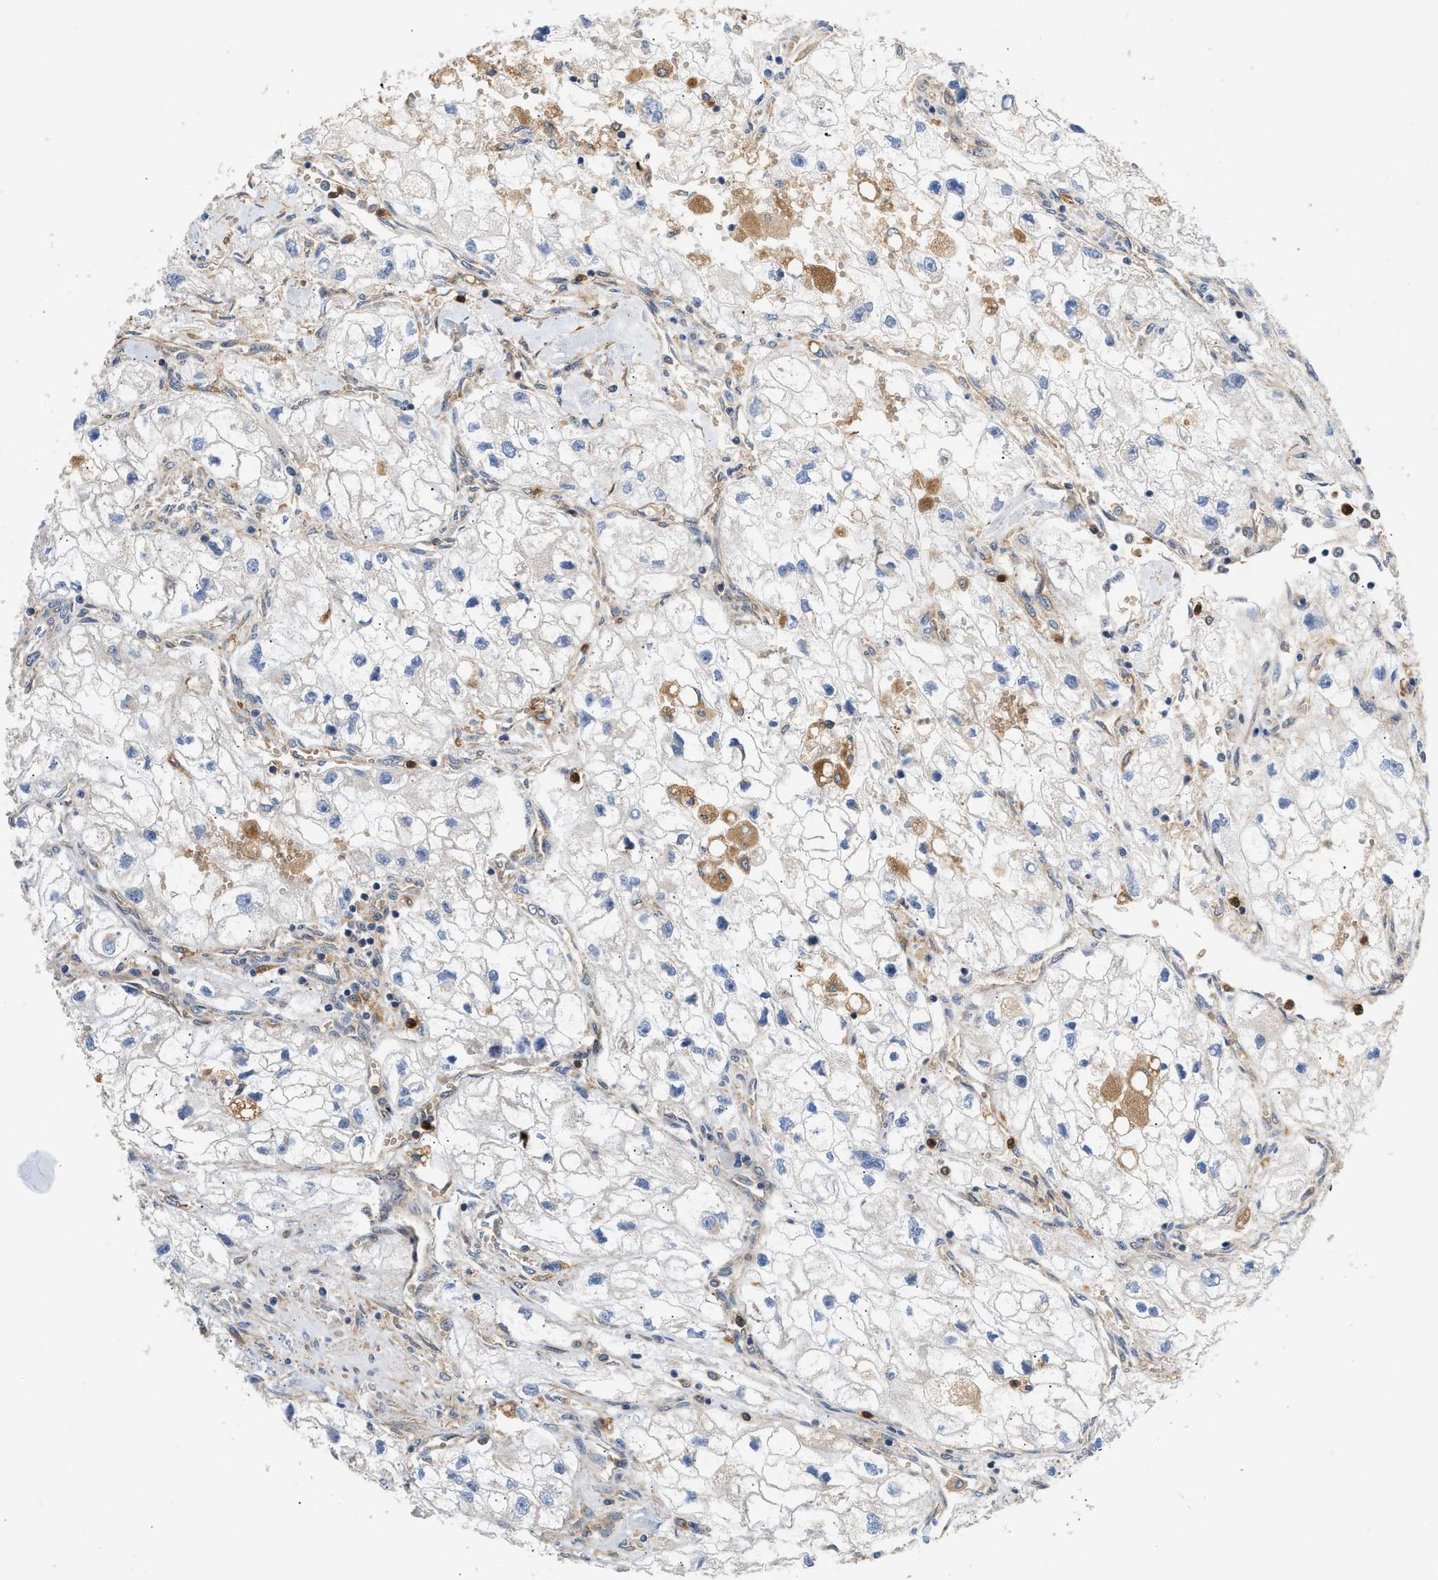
{"staining": {"intensity": "negative", "quantity": "none", "location": "none"}, "tissue": "renal cancer", "cell_type": "Tumor cells", "image_type": "cancer", "snomed": [{"axis": "morphology", "description": "Adenocarcinoma, NOS"}, {"axis": "topography", "description": "Kidney"}], "caption": "An immunohistochemistry photomicrograph of adenocarcinoma (renal) is shown. There is no staining in tumor cells of adenocarcinoma (renal). (Immunohistochemistry, brightfield microscopy, high magnification).", "gene": "RAB31", "patient": {"sex": "female", "age": 70}}